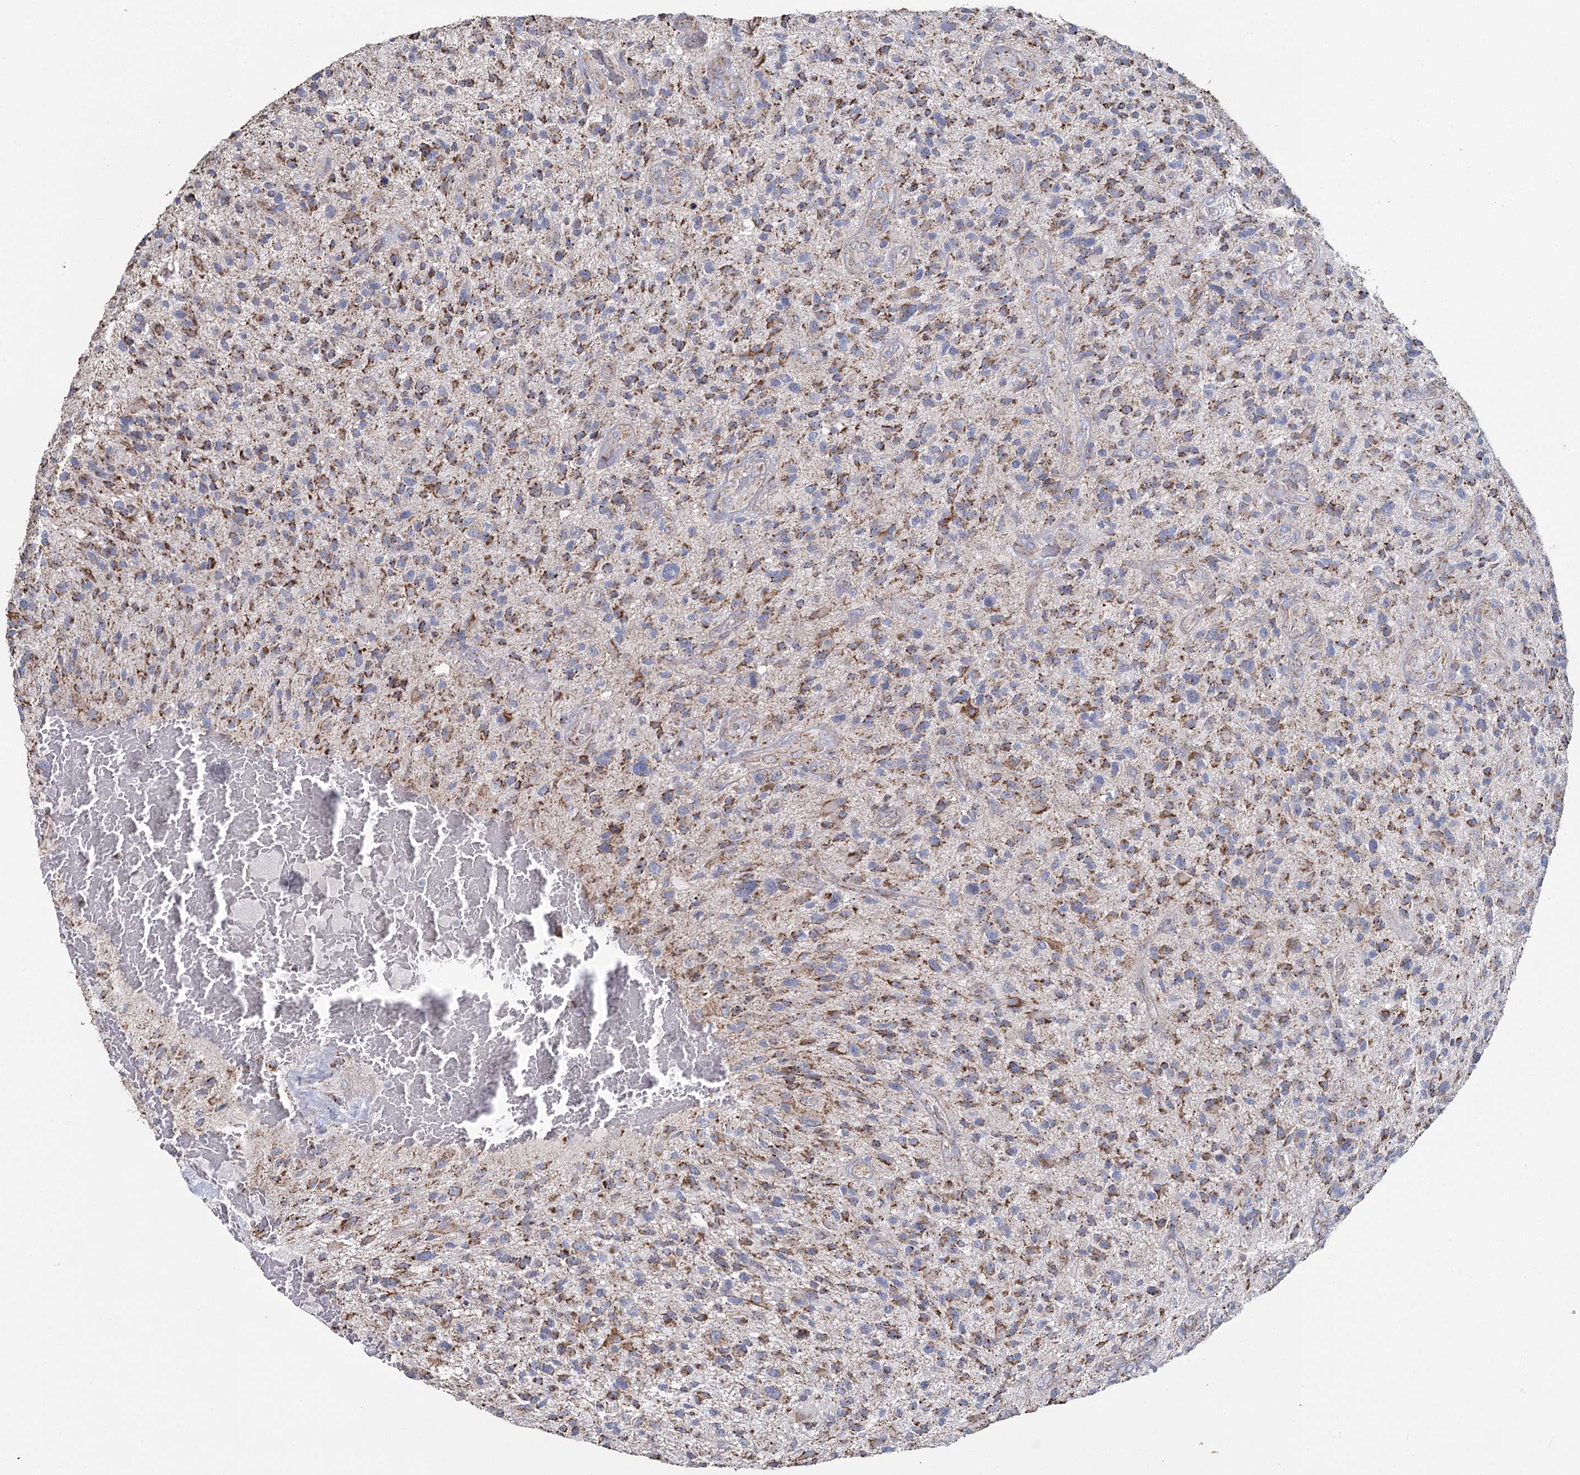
{"staining": {"intensity": "moderate", "quantity": ">75%", "location": "cytoplasmic/membranous"}, "tissue": "glioma", "cell_type": "Tumor cells", "image_type": "cancer", "snomed": [{"axis": "morphology", "description": "Glioma, malignant, High grade"}, {"axis": "topography", "description": "Brain"}], "caption": "High-power microscopy captured an immunohistochemistry micrograph of glioma, revealing moderate cytoplasmic/membranous positivity in about >75% of tumor cells.", "gene": "MRPL44", "patient": {"sex": "male", "age": 47}}